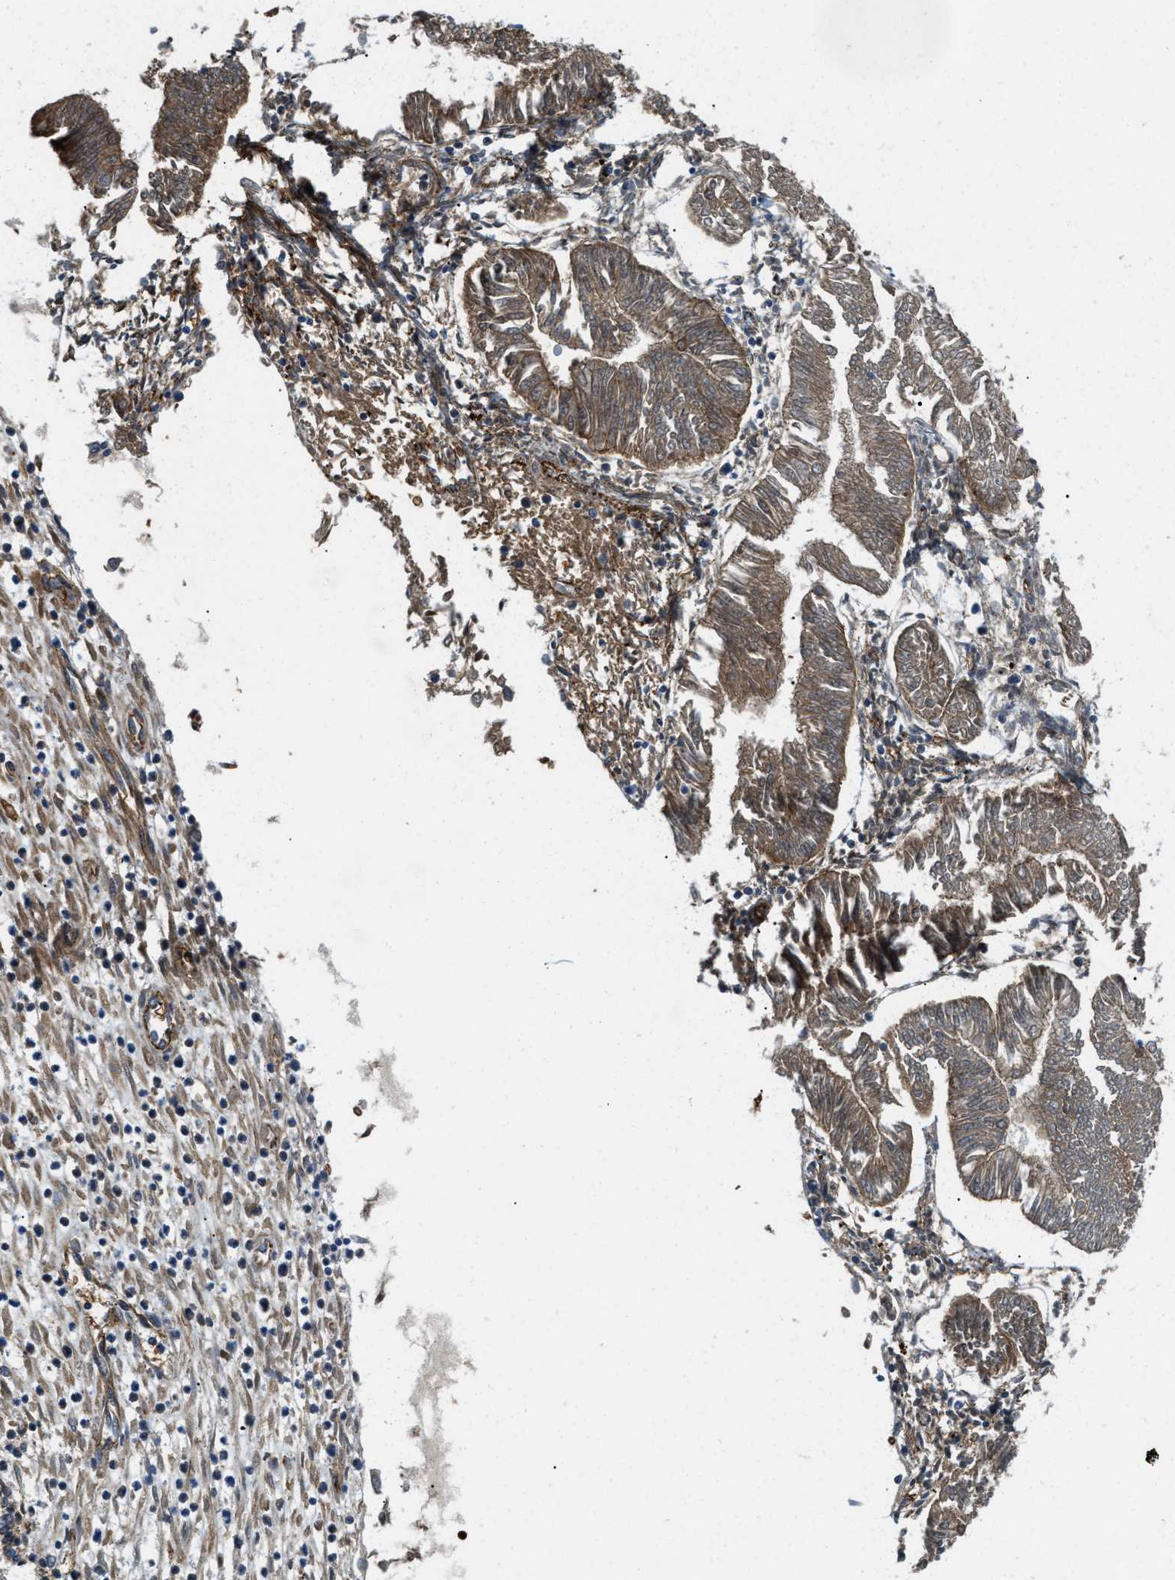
{"staining": {"intensity": "moderate", "quantity": ">75%", "location": "cytoplasmic/membranous"}, "tissue": "endometrial cancer", "cell_type": "Tumor cells", "image_type": "cancer", "snomed": [{"axis": "morphology", "description": "Adenocarcinoma, NOS"}, {"axis": "topography", "description": "Endometrium"}], "caption": "Protein positivity by IHC demonstrates moderate cytoplasmic/membranous staining in approximately >75% of tumor cells in adenocarcinoma (endometrial).", "gene": "ERC1", "patient": {"sex": "female", "age": 53}}